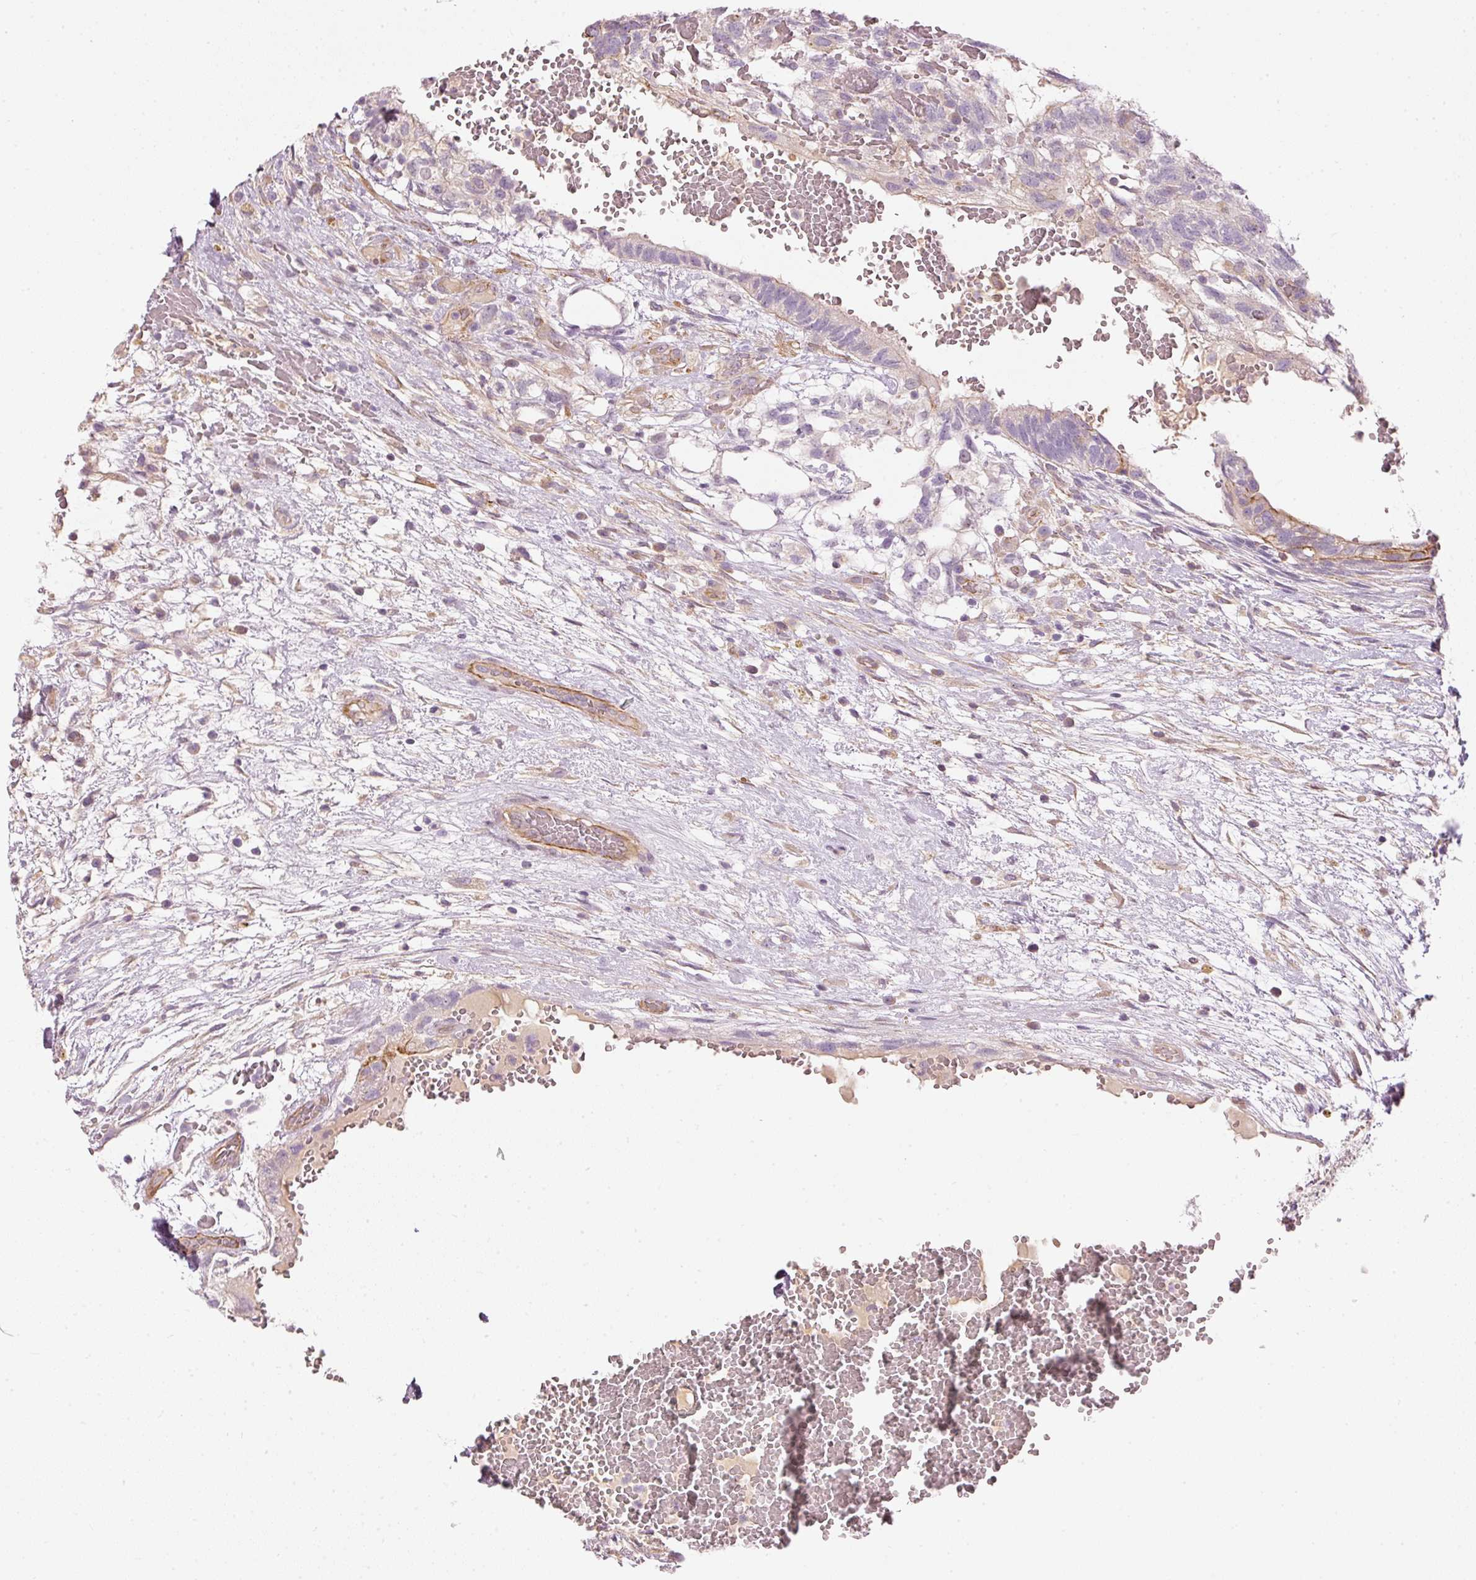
{"staining": {"intensity": "negative", "quantity": "none", "location": "none"}, "tissue": "testis cancer", "cell_type": "Tumor cells", "image_type": "cancer", "snomed": [{"axis": "morphology", "description": "Normal tissue, NOS"}, {"axis": "morphology", "description": "Carcinoma, Embryonal, NOS"}, {"axis": "topography", "description": "Testis"}], "caption": "Immunohistochemistry micrograph of human embryonal carcinoma (testis) stained for a protein (brown), which shows no expression in tumor cells. Nuclei are stained in blue.", "gene": "OSR2", "patient": {"sex": "male", "age": 32}}